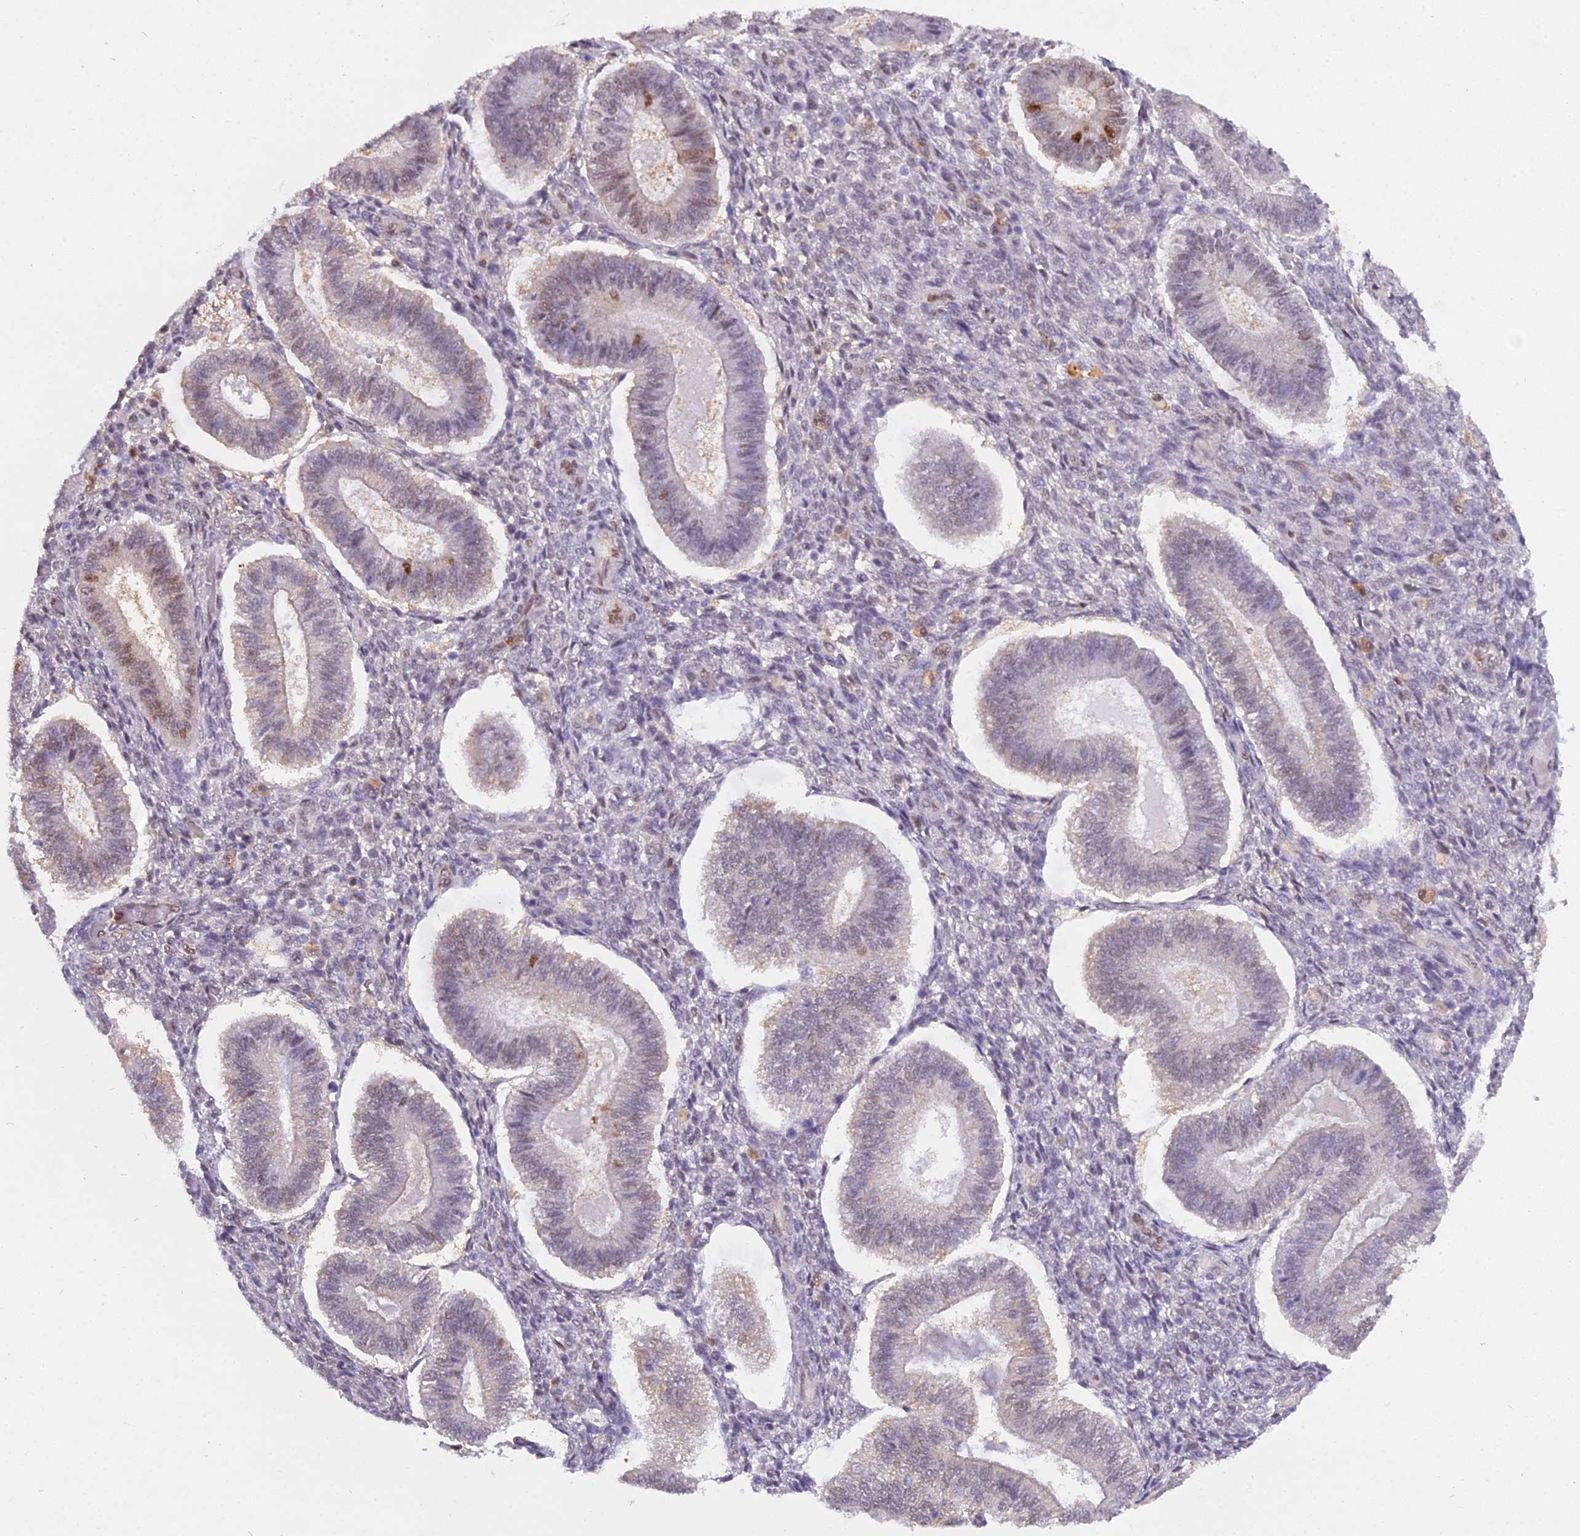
{"staining": {"intensity": "negative", "quantity": "none", "location": "none"}, "tissue": "endometrium", "cell_type": "Cells in endometrial stroma", "image_type": "normal", "snomed": [{"axis": "morphology", "description": "Normal tissue, NOS"}, {"axis": "topography", "description": "Endometrium"}], "caption": "High power microscopy image of an IHC micrograph of unremarkable endometrium, revealing no significant expression in cells in endometrial stroma.", "gene": "NPEPL1", "patient": {"sex": "female", "age": 25}}